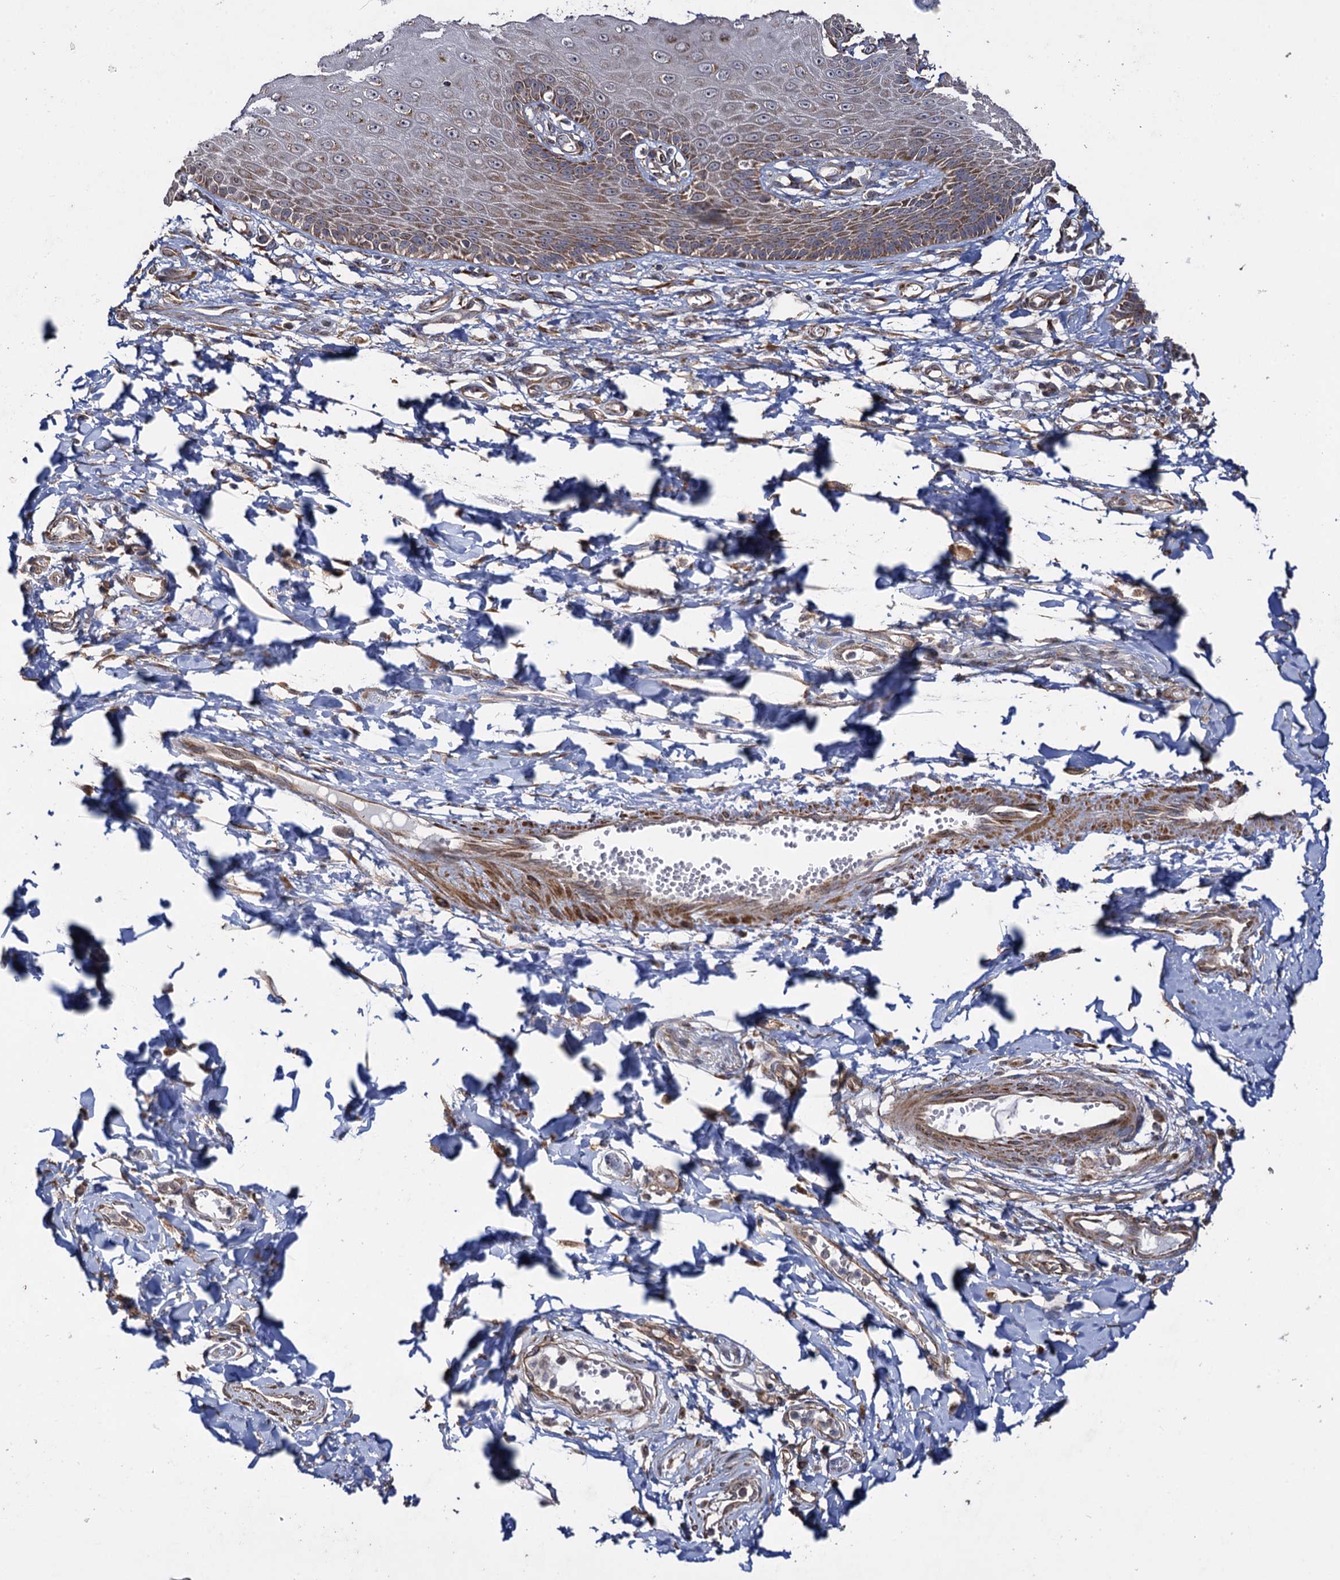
{"staining": {"intensity": "moderate", "quantity": ">75%", "location": "cytoplasmic/membranous"}, "tissue": "skin", "cell_type": "Epidermal cells", "image_type": "normal", "snomed": [{"axis": "morphology", "description": "Normal tissue, NOS"}, {"axis": "topography", "description": "Anal"}], "caption": "This histopathology image demonstrates benign skin stained with IHC to label a protein in brown. The cytoplasmic/membranous of epidermal cells show moderate positivity for the protein. Nuclei are counter-stained blue.", "gene": "HAUS1", "patient": {"sex": "male", "age": 78}}